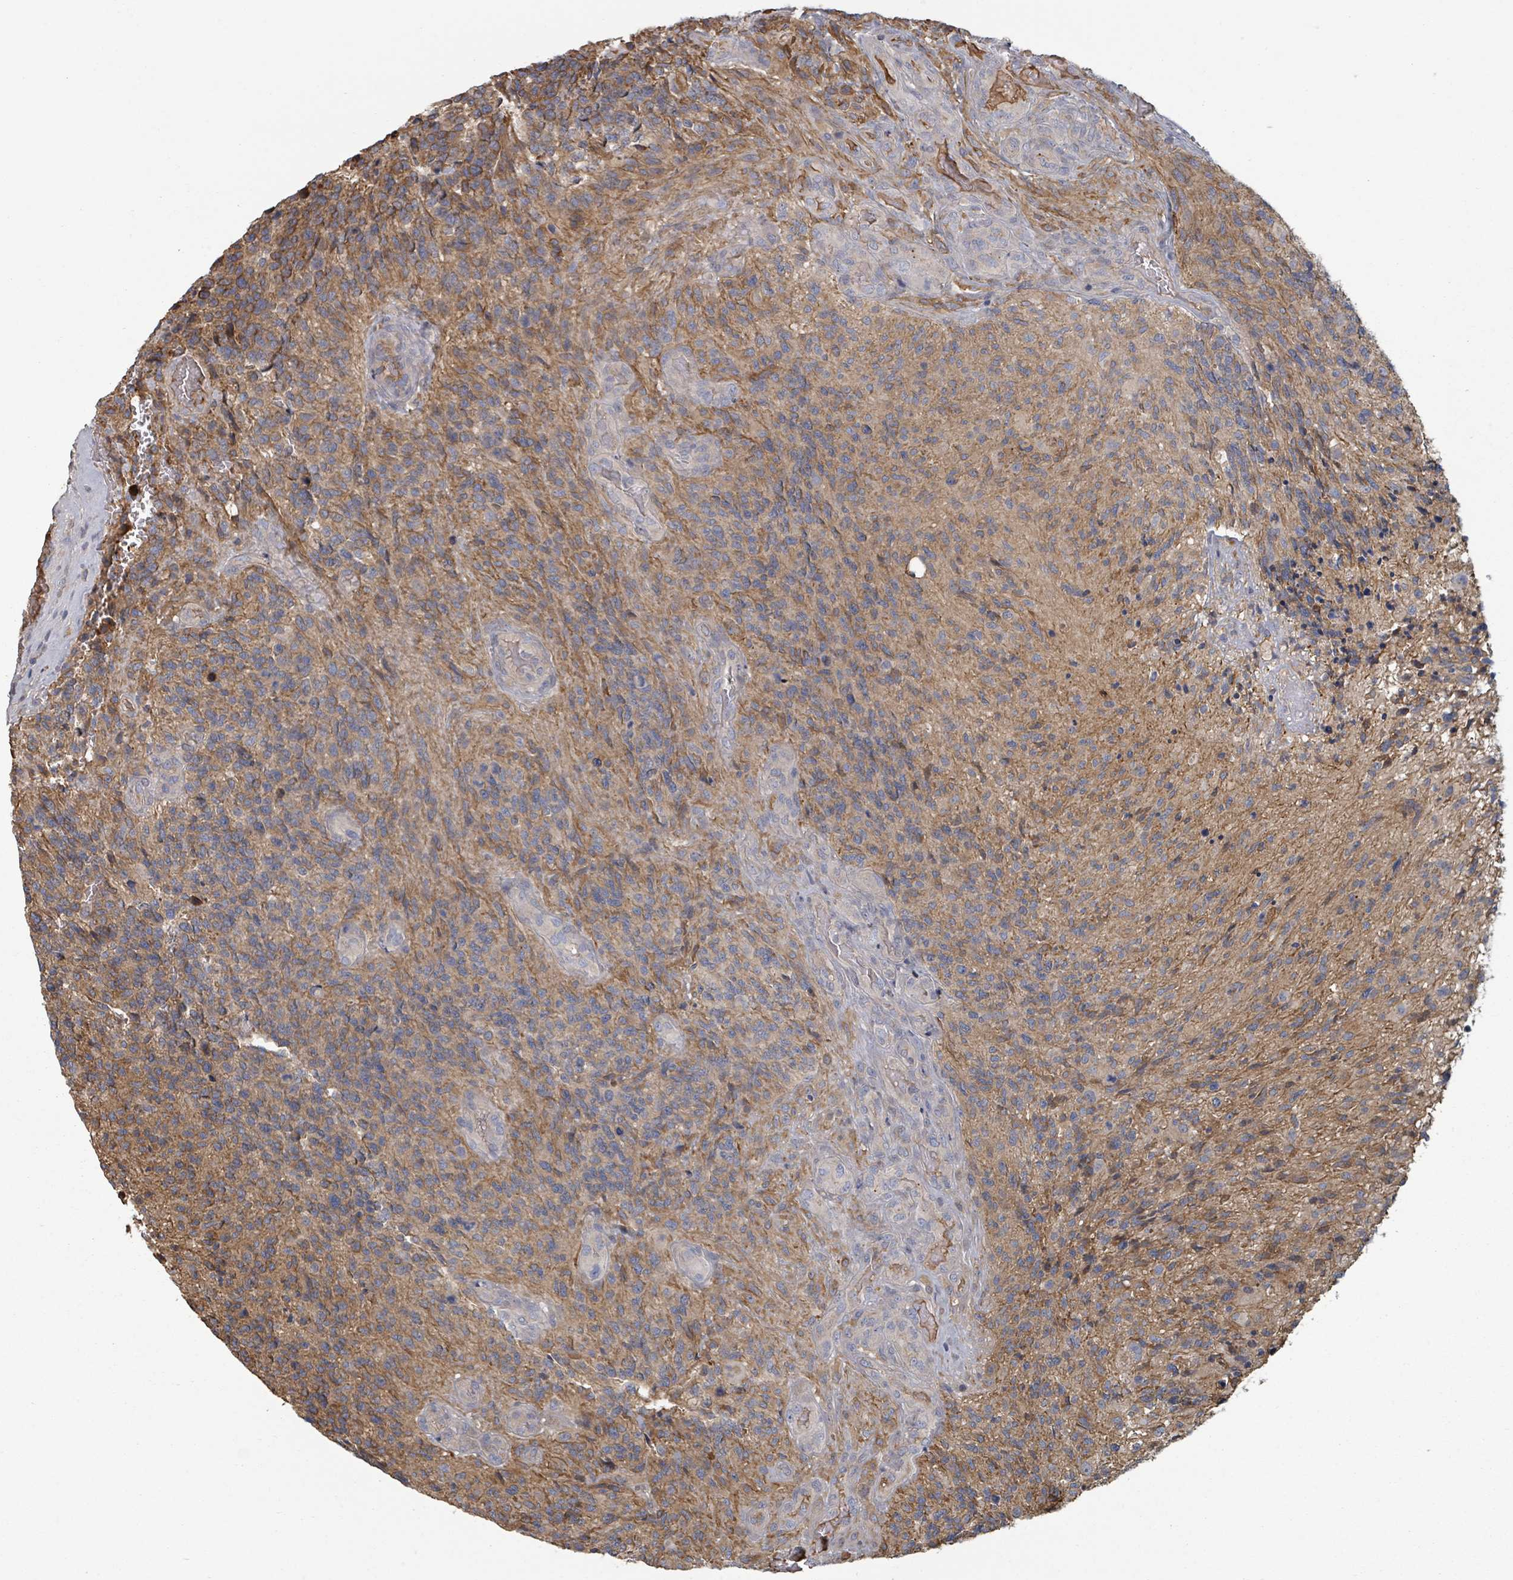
{"staining": {"intensity": "moderate", "quantity": "<25%", "location": "cytoplasmic/membranous"}, "tissue": "glioma", "cell_type": "Tumor cells", "image_type": "cancer", "snomed": [{"axis": "morphology", "description": "Glioma, malignant, High grade"}, {"axis": "topography", "description": "Brain"}], "caption": "Immunohistochemical staining of glioma reveals low levels of moderate cytoplasmic/membranous protein positivity in about <25% of tumor cells.", "gene": "GABBR1", "patient": {"sex": "male", "age": 36}}